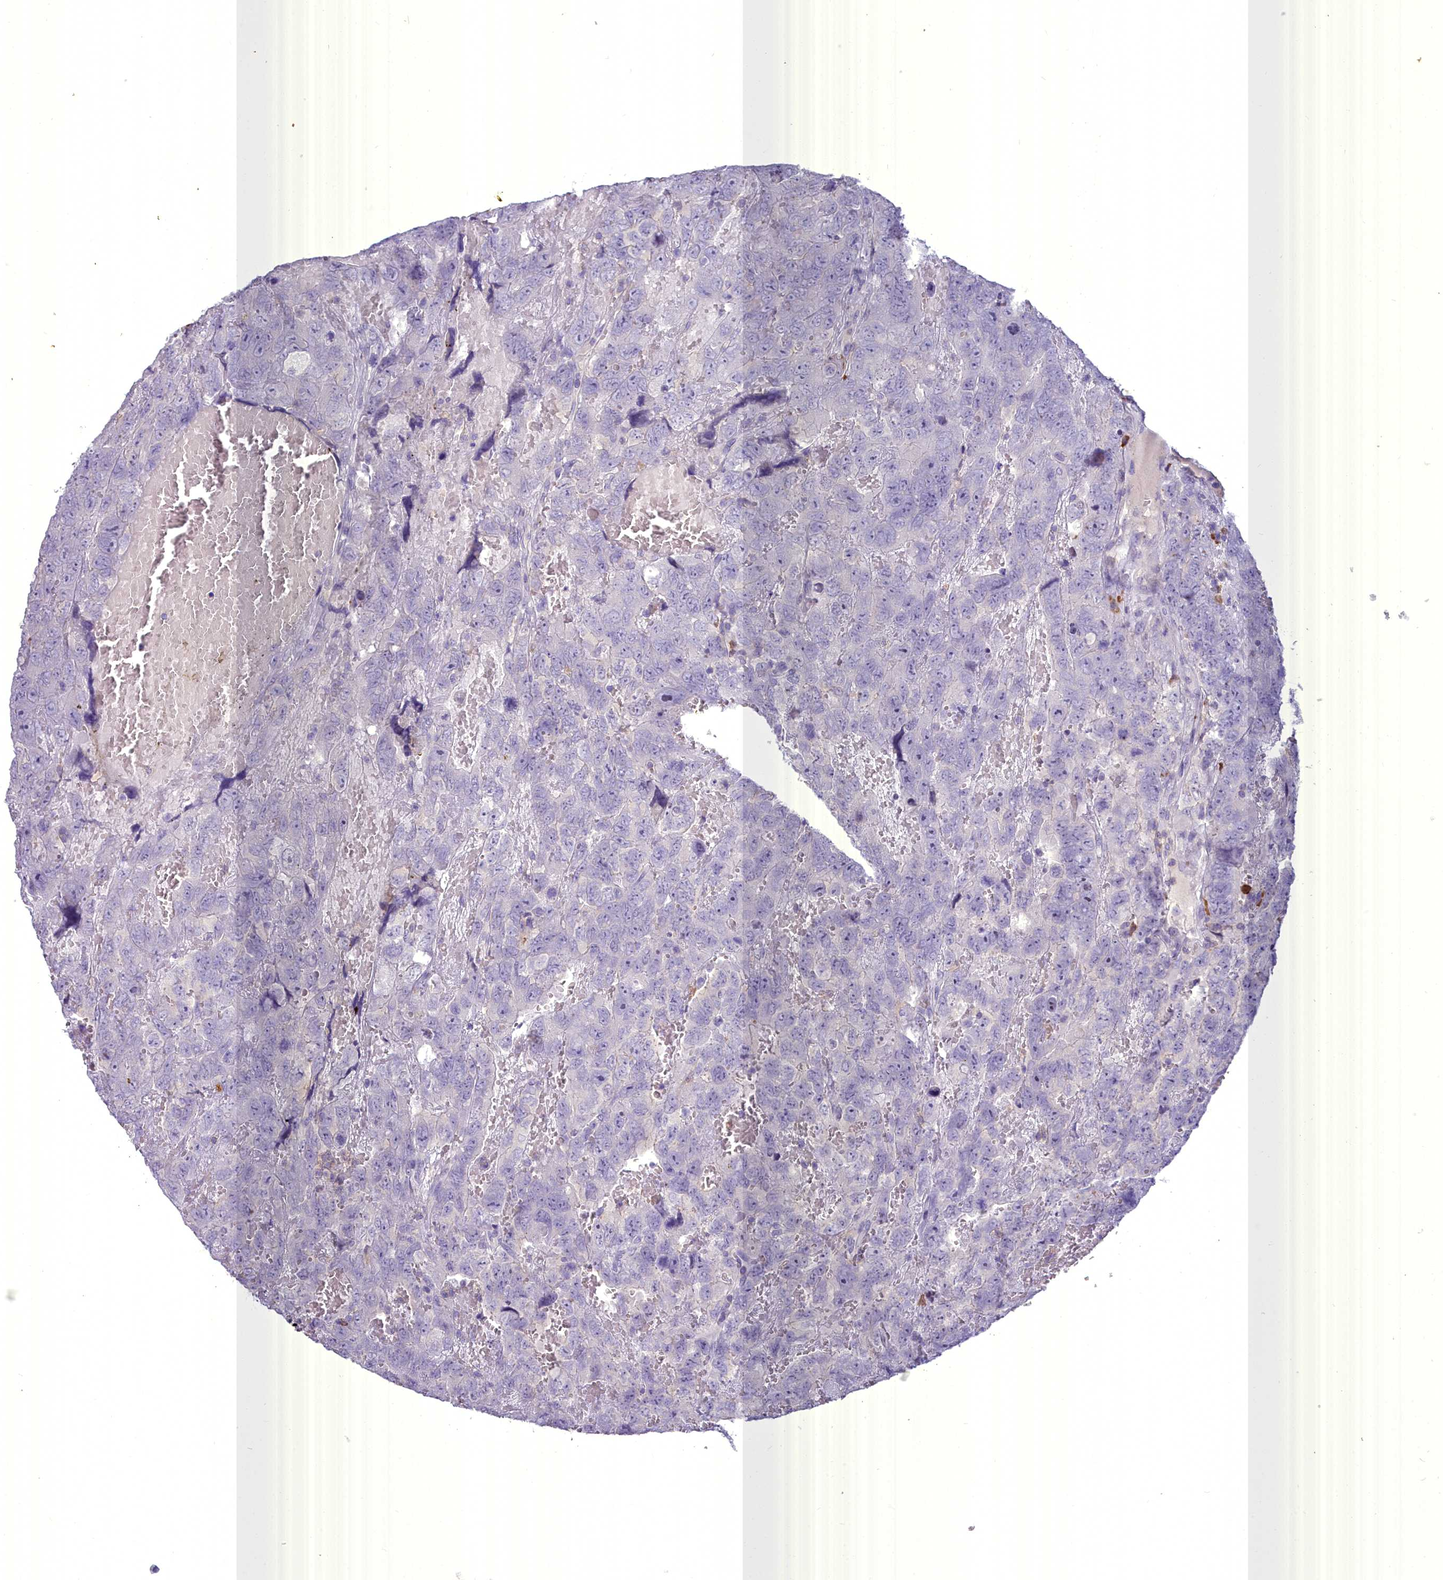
{"staining": {"intensity": "negative", "quantity": "none", "location": "none"}, "tissue": "testis cancer", "cell_type": "Tumor cells", "image_type": "cancer", "snomed": [{"axis": "morphology", "description": "Carcinoma, Embryonal, NOS"}, {"axis": "topography", "description": "Testis"}], "caption": "This is a histopathology image of immunohistochemistry (IHC) staining of embryonal carcinoma (testis), which shows no staining in tumor cells.", "gene": "BLNK", "patient": {"sex": "male", "age": 45}}